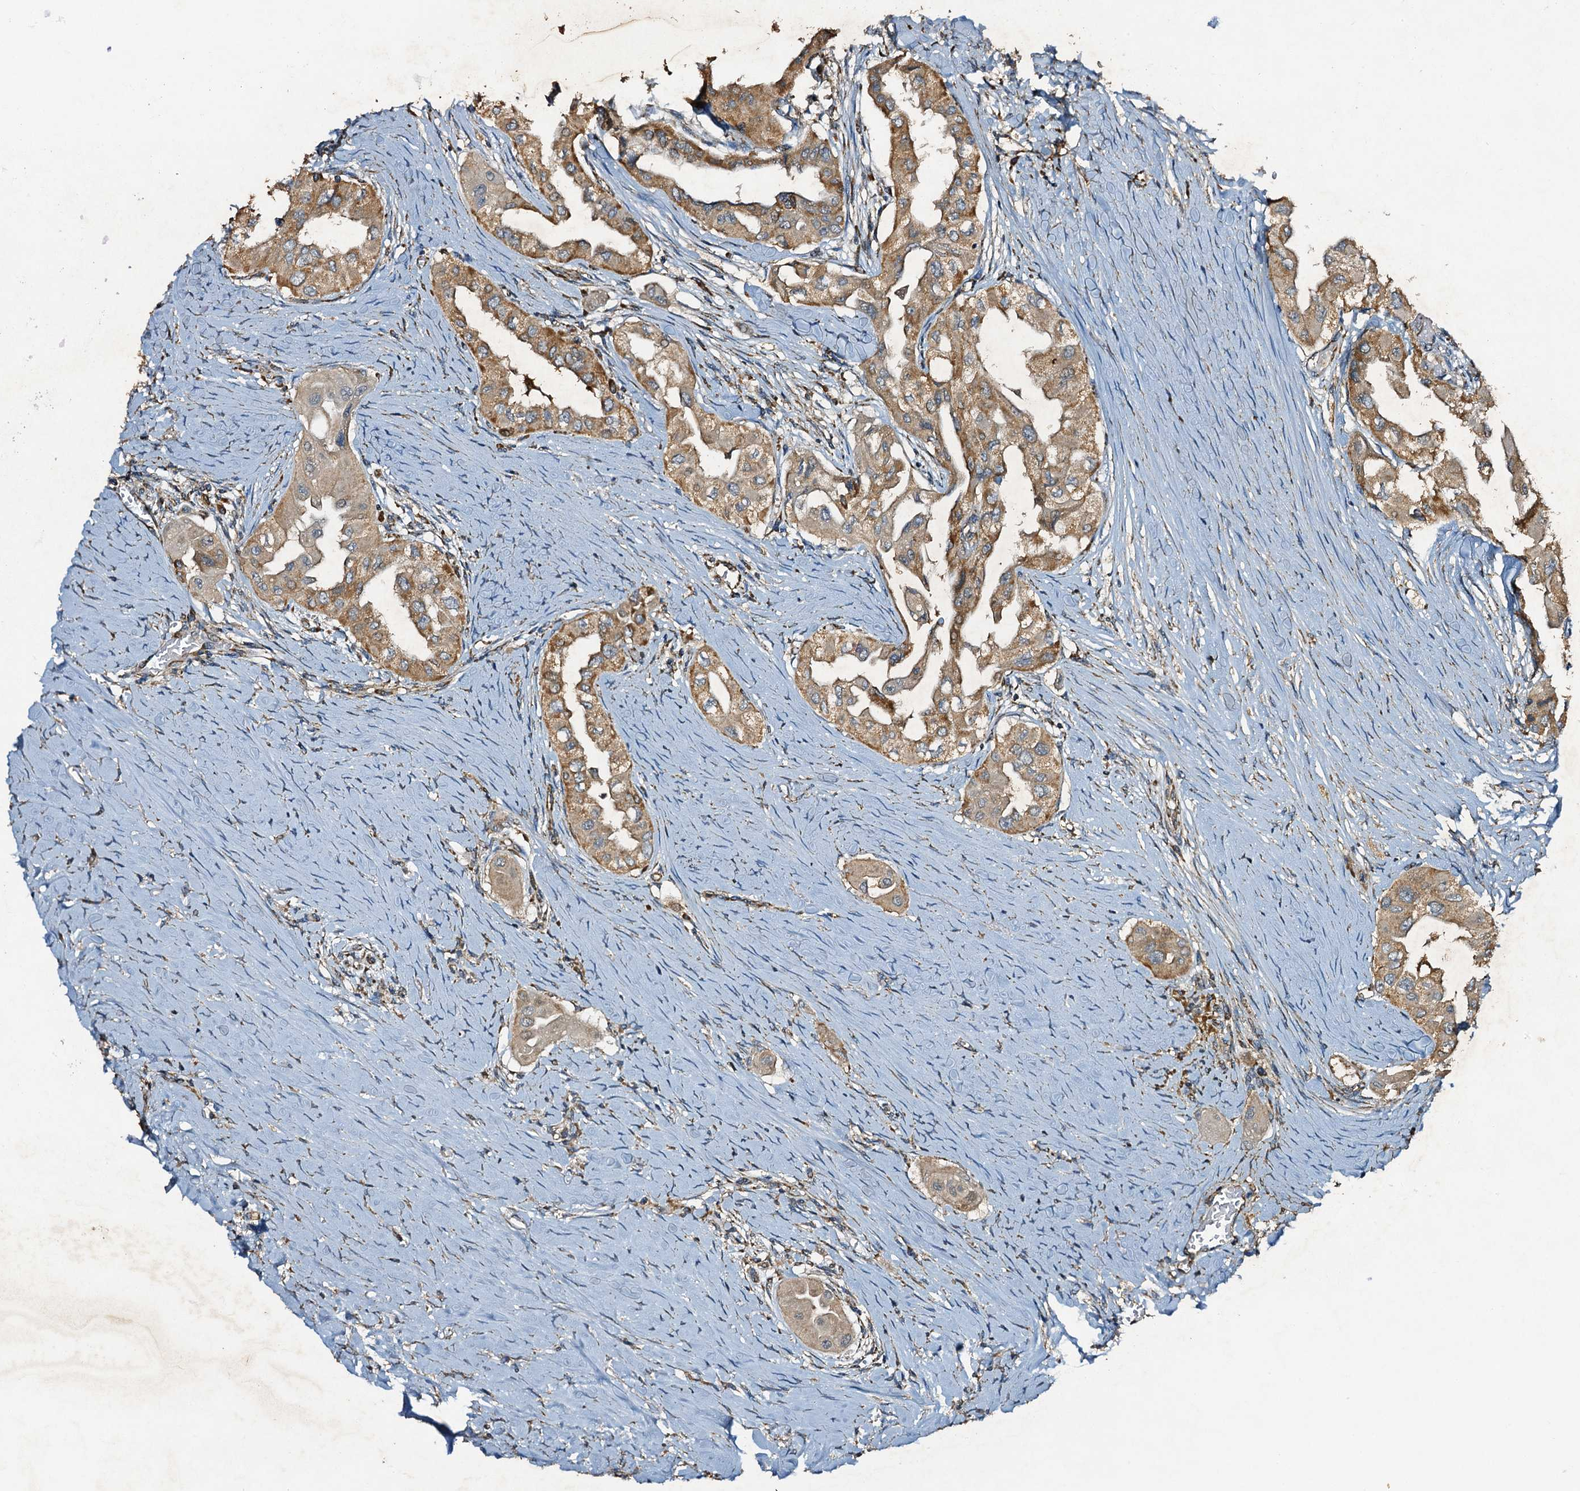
{"staining": {"intensity": "moderate", "quantity": ">75%", "location": "cytoplasmic/membranous"}, "tissue": "thyroid cancer", "cell_type": "Tumor cells", "image_type": "cancer", "snomed": [{"axis": "morphology", "description": "Papillary adenocarcinoma, NOS"}, {"axis": "topography", "description": "Thyroid gland"}], "caption": "A brown stain highlights moderate cytoplasmic/membranous positivity of a protein in human thyroid cancer (papillary adenocarcinoma) tumor cells. The protein is stained brown, and the nuclei are stained in blue (DAB IHC with brightfield microscopy, high magnification).", "gene": "NDUFA13", "patient": {"sex": "female", "age": 59}}